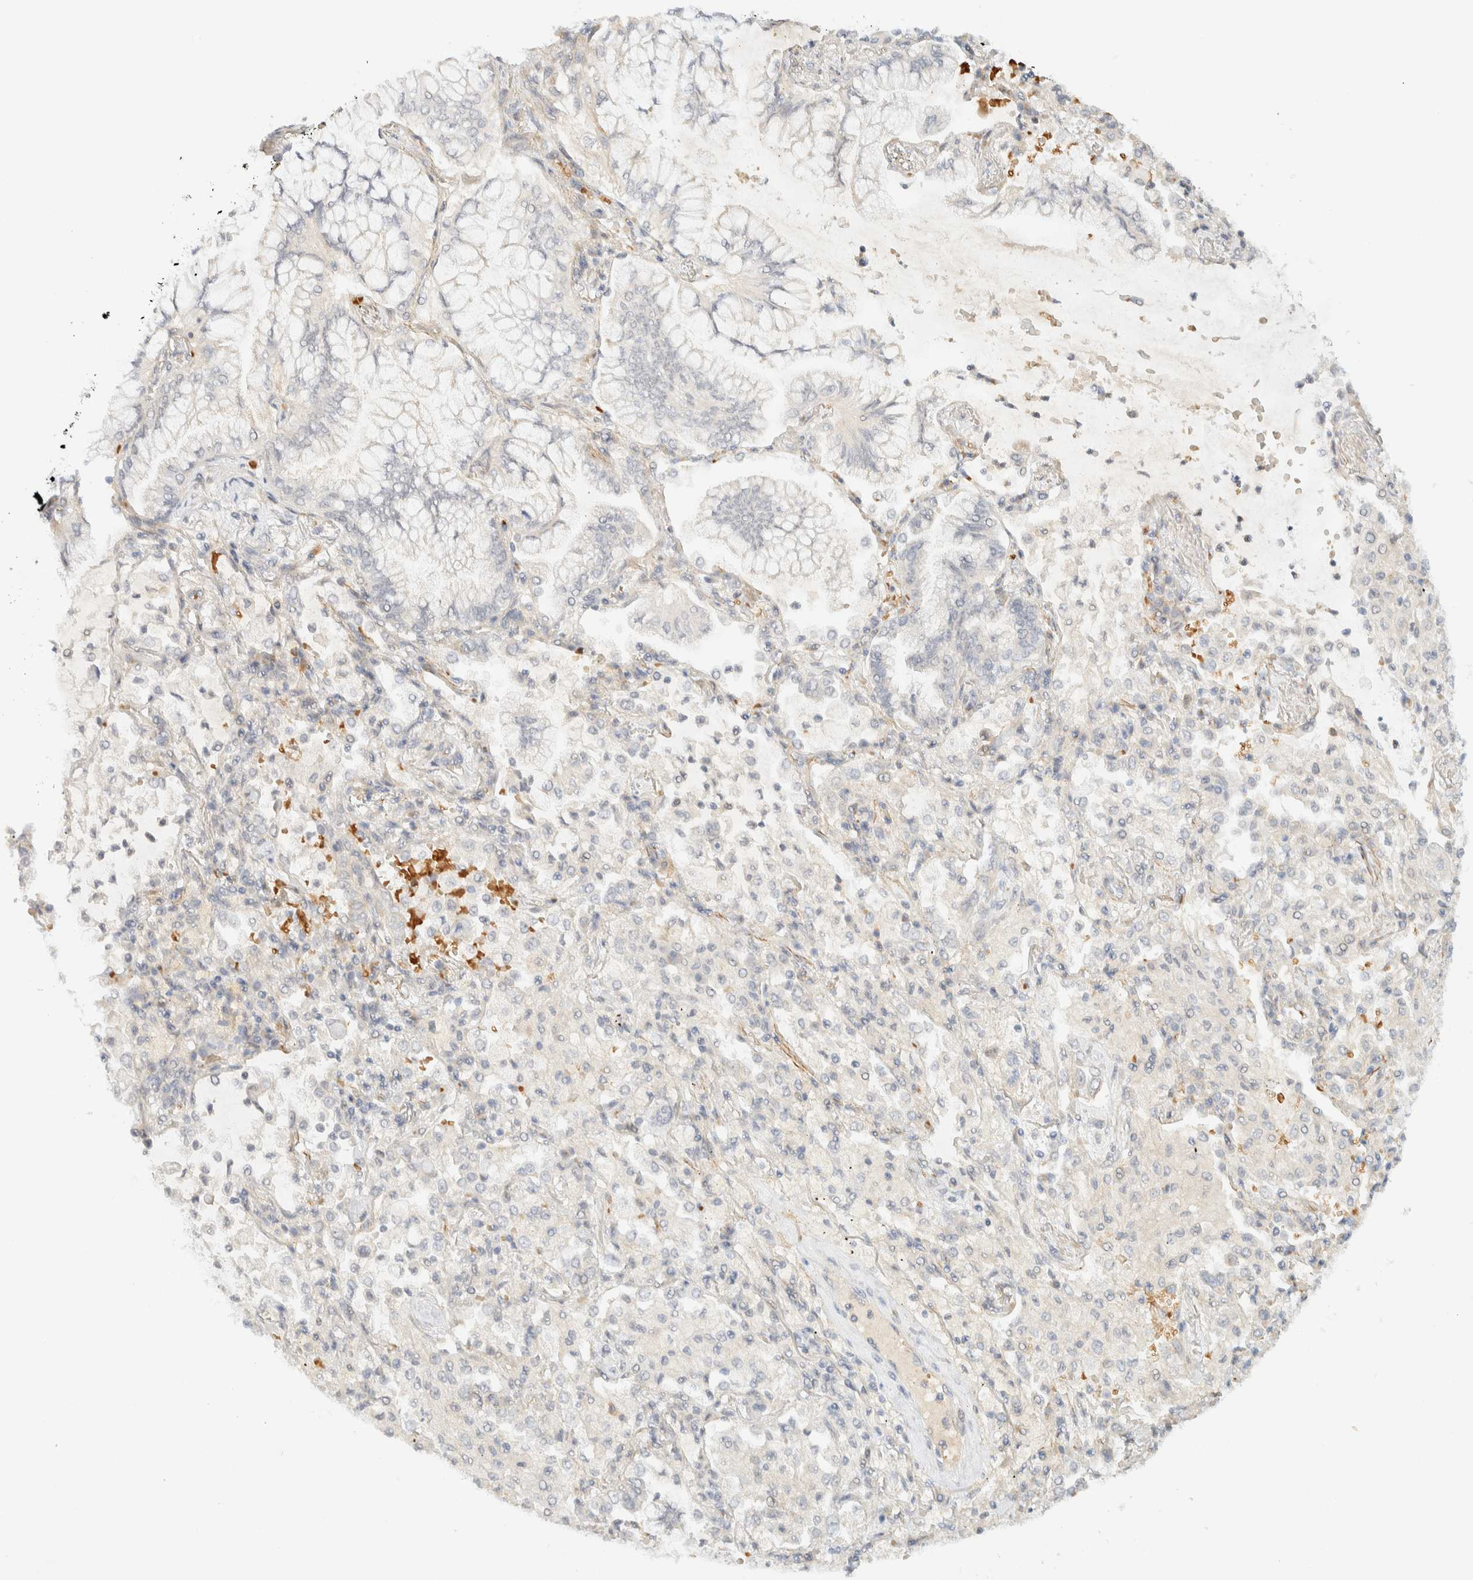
{"staining": {"intensity": "negative", "quantity": "none", "location": "none"}, "tissue": "lung cancer", "cell_type": "Tumor cells", "image_type": "cancer", "snomed": [{"axis": "morphology", "description": "Adenocarcinoma, NOS"}, {"axis": "topography", "description": "Lung"}], "caption": "Immunohistochemical staining of lung adenocarcinoma demonstrates no significant expression in tumor cells.", "gene": "TNK1", "patient": {"sex": "female", "age": 70}}